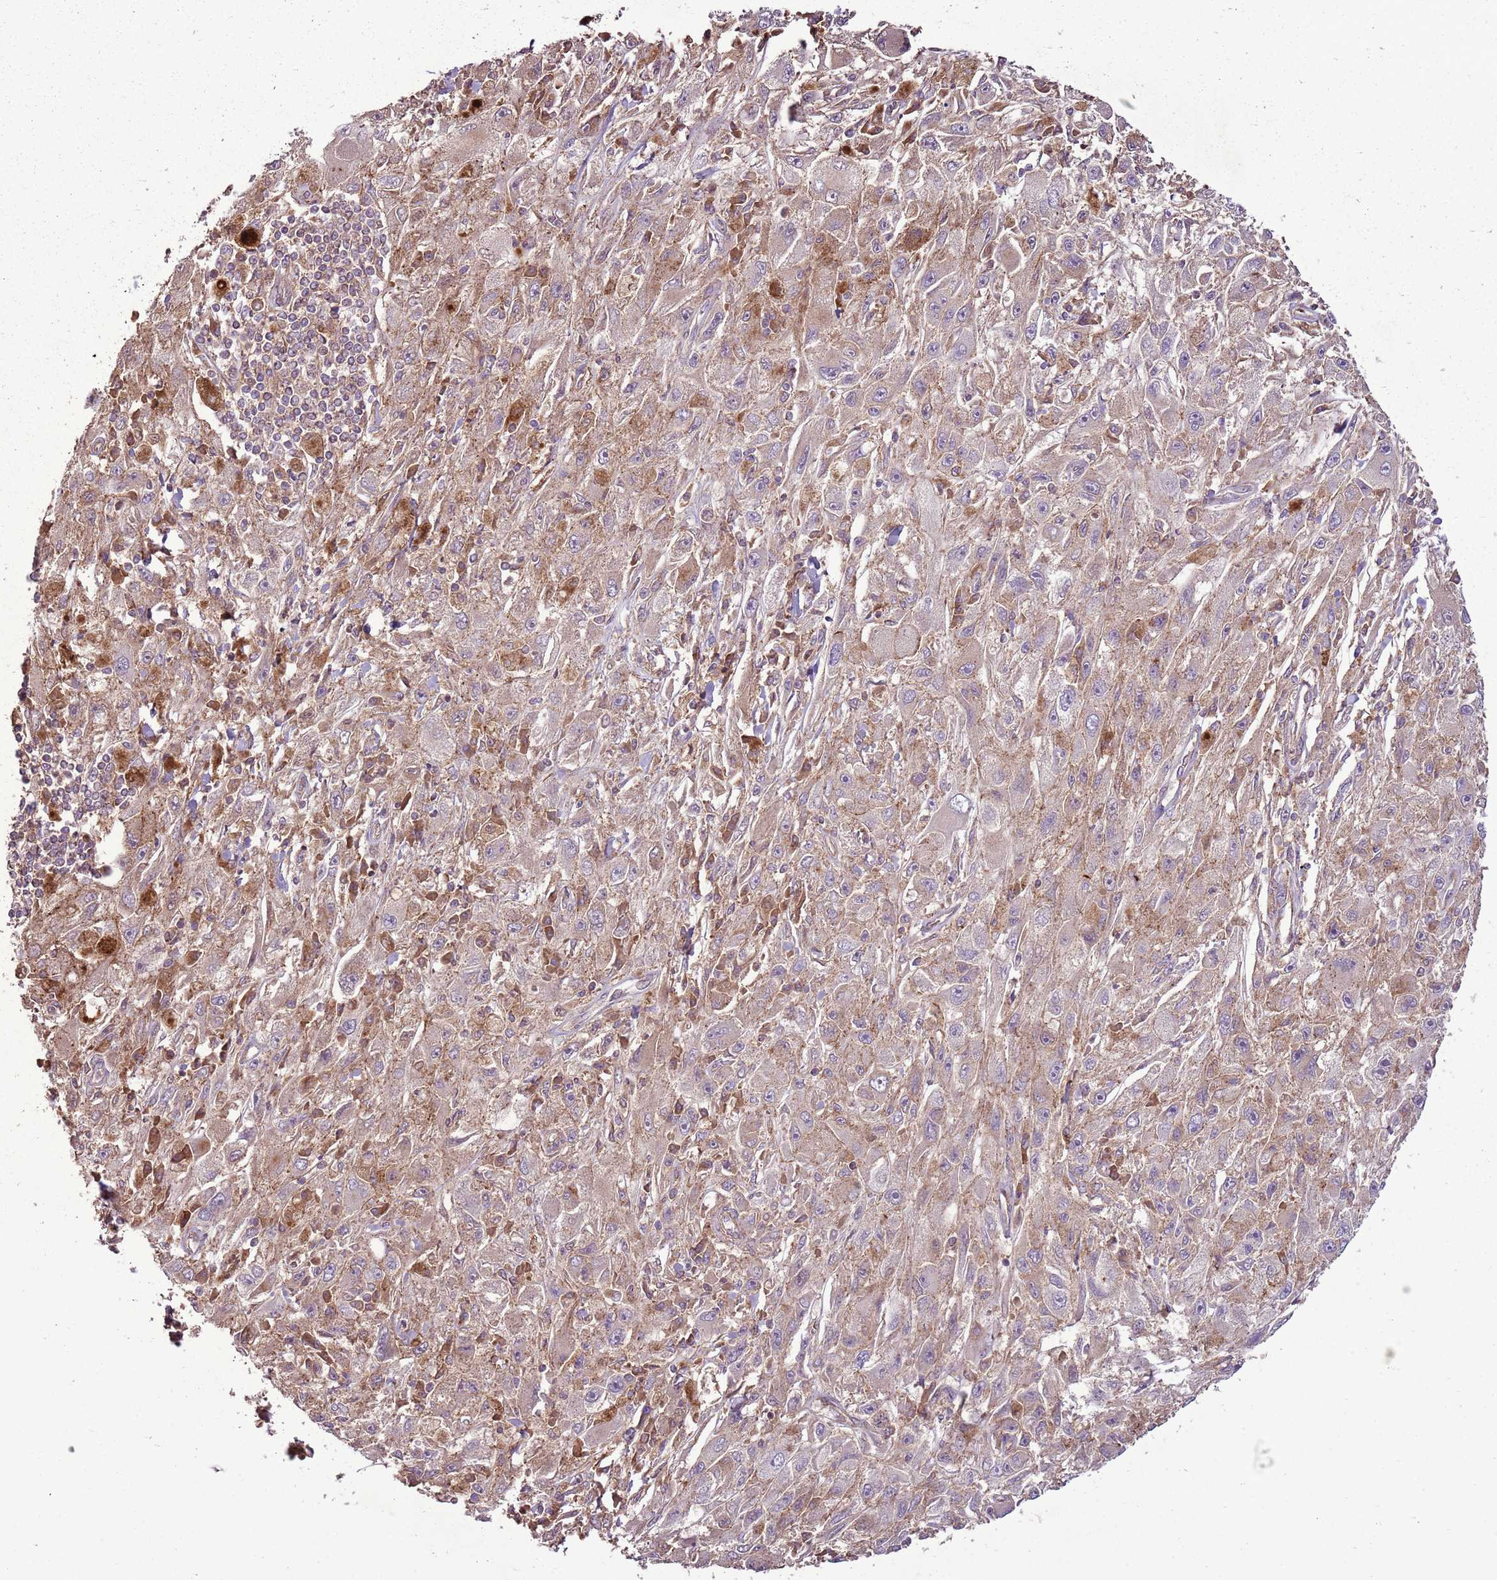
{"staining": {"intensity": "weak", "quantity": ">75%", "location": "cytoplasmic/membranous"}, "tissue": "melanoma", "cell_type": "Tumor cells", "image_type": "cancer", "snomed": [{"axis": "morphology", "description": "Malignant melanoma, Metastatic site"}, {"axis": "topography", "description": "Skin"}], "caption": "Human malignant melanoma (metastatic site) stained for a protein (brown) reveals weak cytoplasmic/membranous positive staining in about >75% of tumor cells.", "gene": "ANKRD24", "patient": {"sex": "male", "age": 53}}